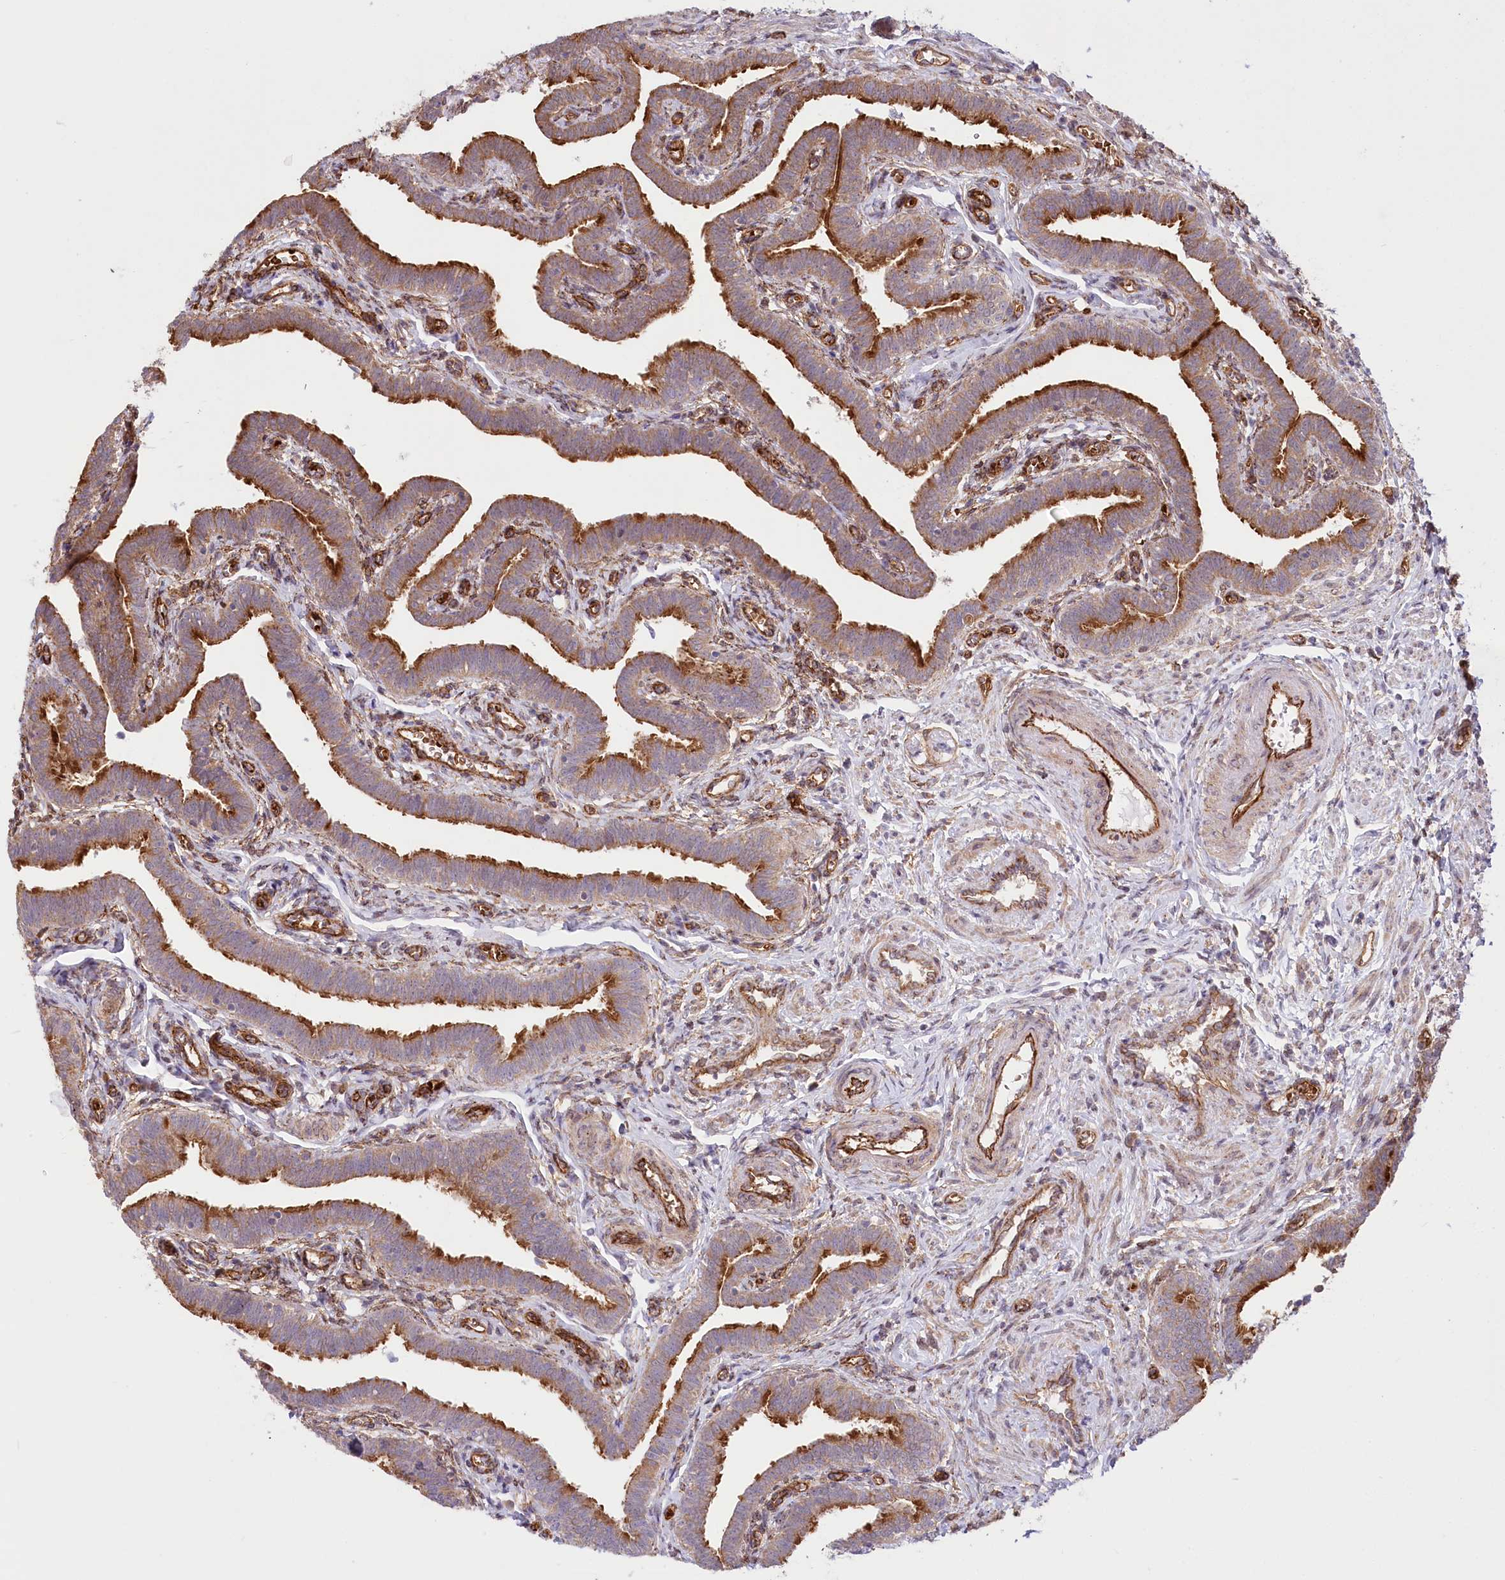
{"staining": {"intensity": "strong", "quantity": "25%-75%", "location": "cytoplasmic/membranous"}, "tissue": "fallopian tube", "cell_type": "Glandular cells", "image_type": "normal", "snomed": [{"axis": "morphology", "description": "Normal tissue, NOS"}, {"axis": "topography", "description": "Fallopian tube"}], "caption": "High-magnification brightfield microscopy of normal fallopian tube stained with DAB (3,3'-diaminobenzidine) (brown) and counterstained with hematoxylin (blue). glandular cells exhibit strong cytoplasmic/membranous expression is seen in about25%-75% of cells.", "gene": "COMMD3", "patient": {"sex": "female", "age": 36}}